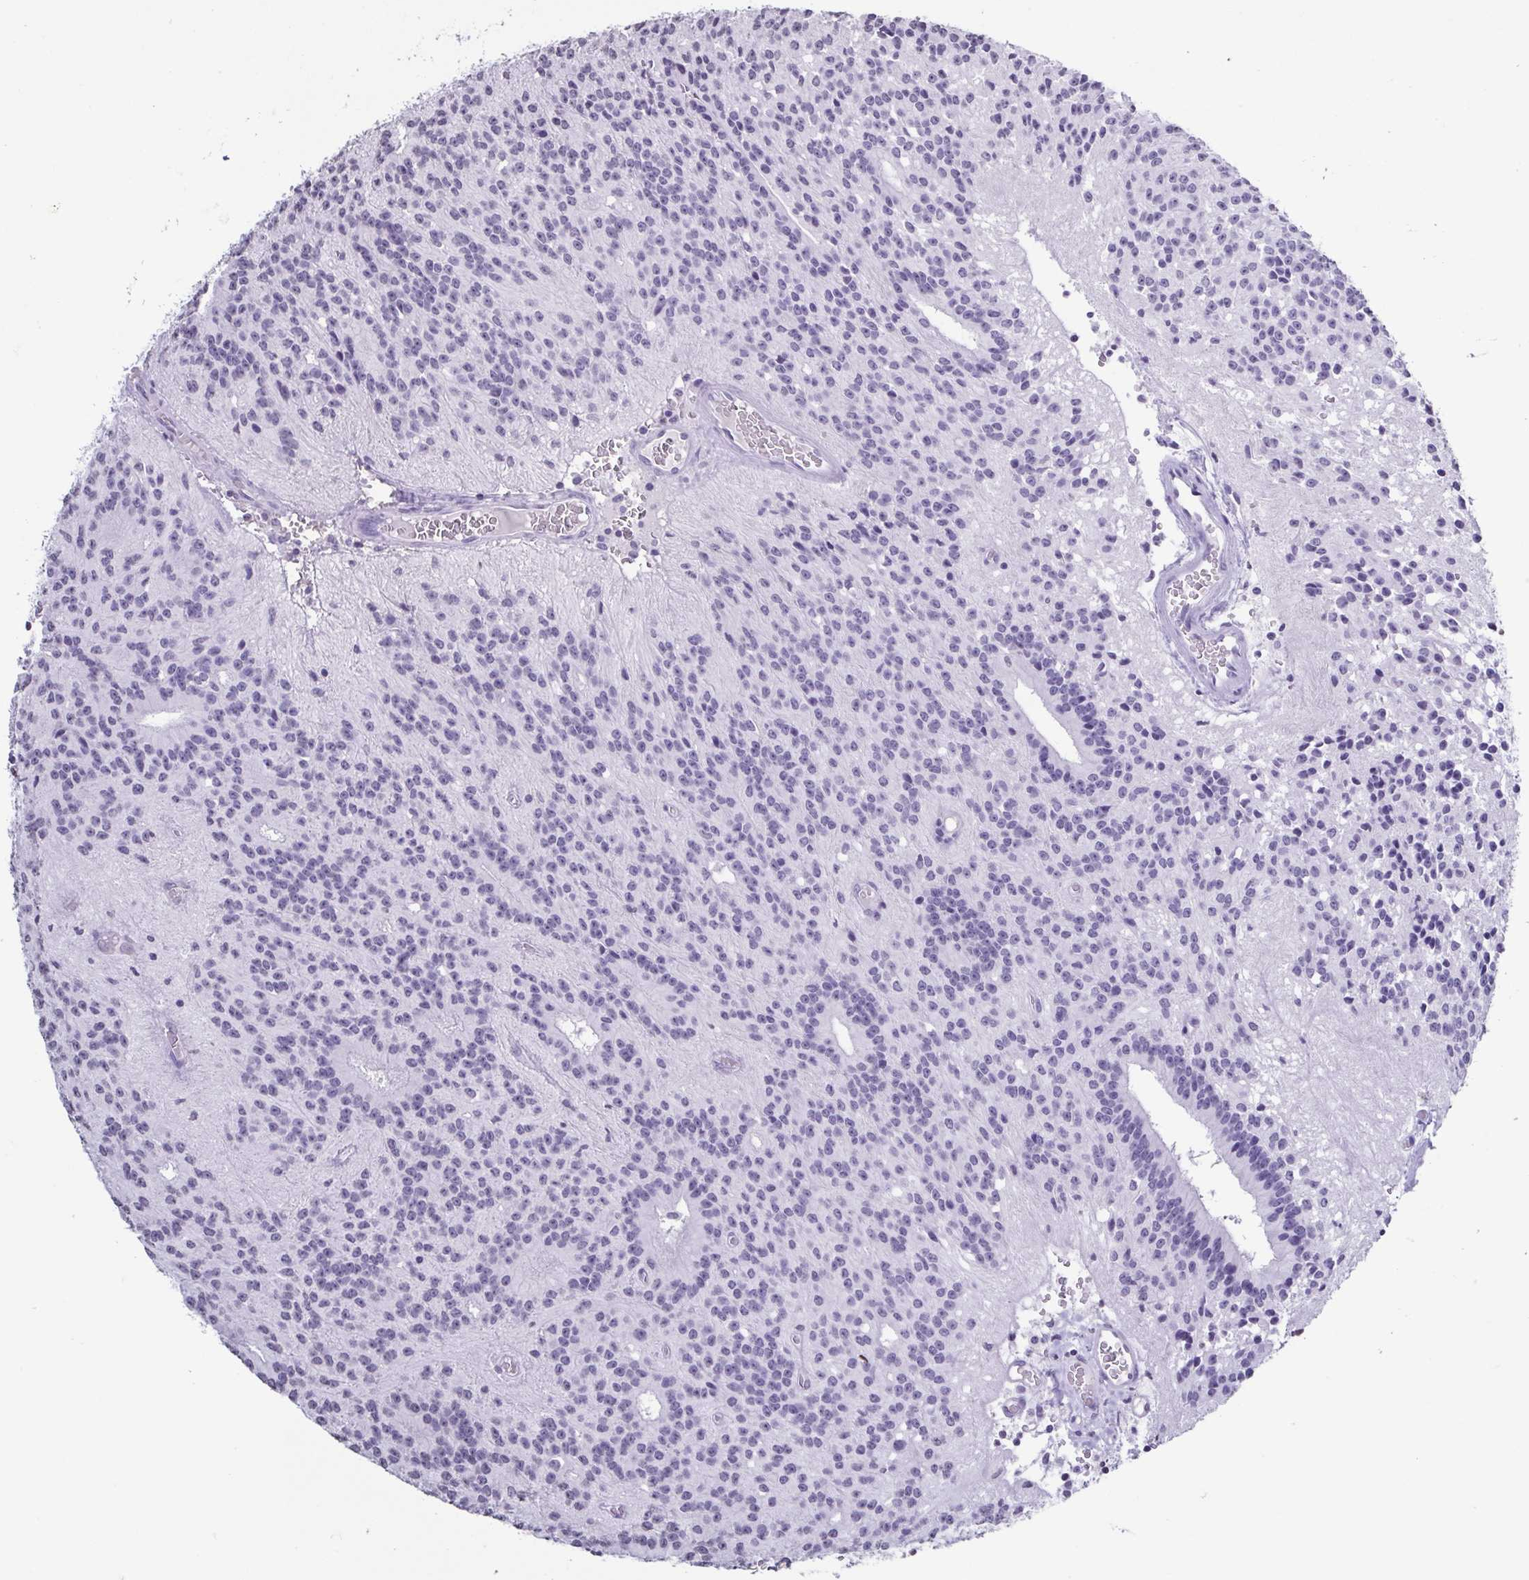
{"staining": {"intensity": "negative", "quantity": "none", "location": "none"}, "tissue": "glioma", "cell_type": "Tumor cells", "image_type": "cancer", "snomed": [{"axis": "morphology", "description": "Glioma, malignant, Low grade"}, {"axis": "topography", "description": "Brain"}], "caption": "Immunohistochemistry (IHC) micrograph of neoplastic tissue: human glioma stained with DAB (3,3'-diaminobenzidine) exhibits no significant protein staining in tumor cells.", "gene": "VCY1B", "patient": {"sex": "male", "age": 31}}